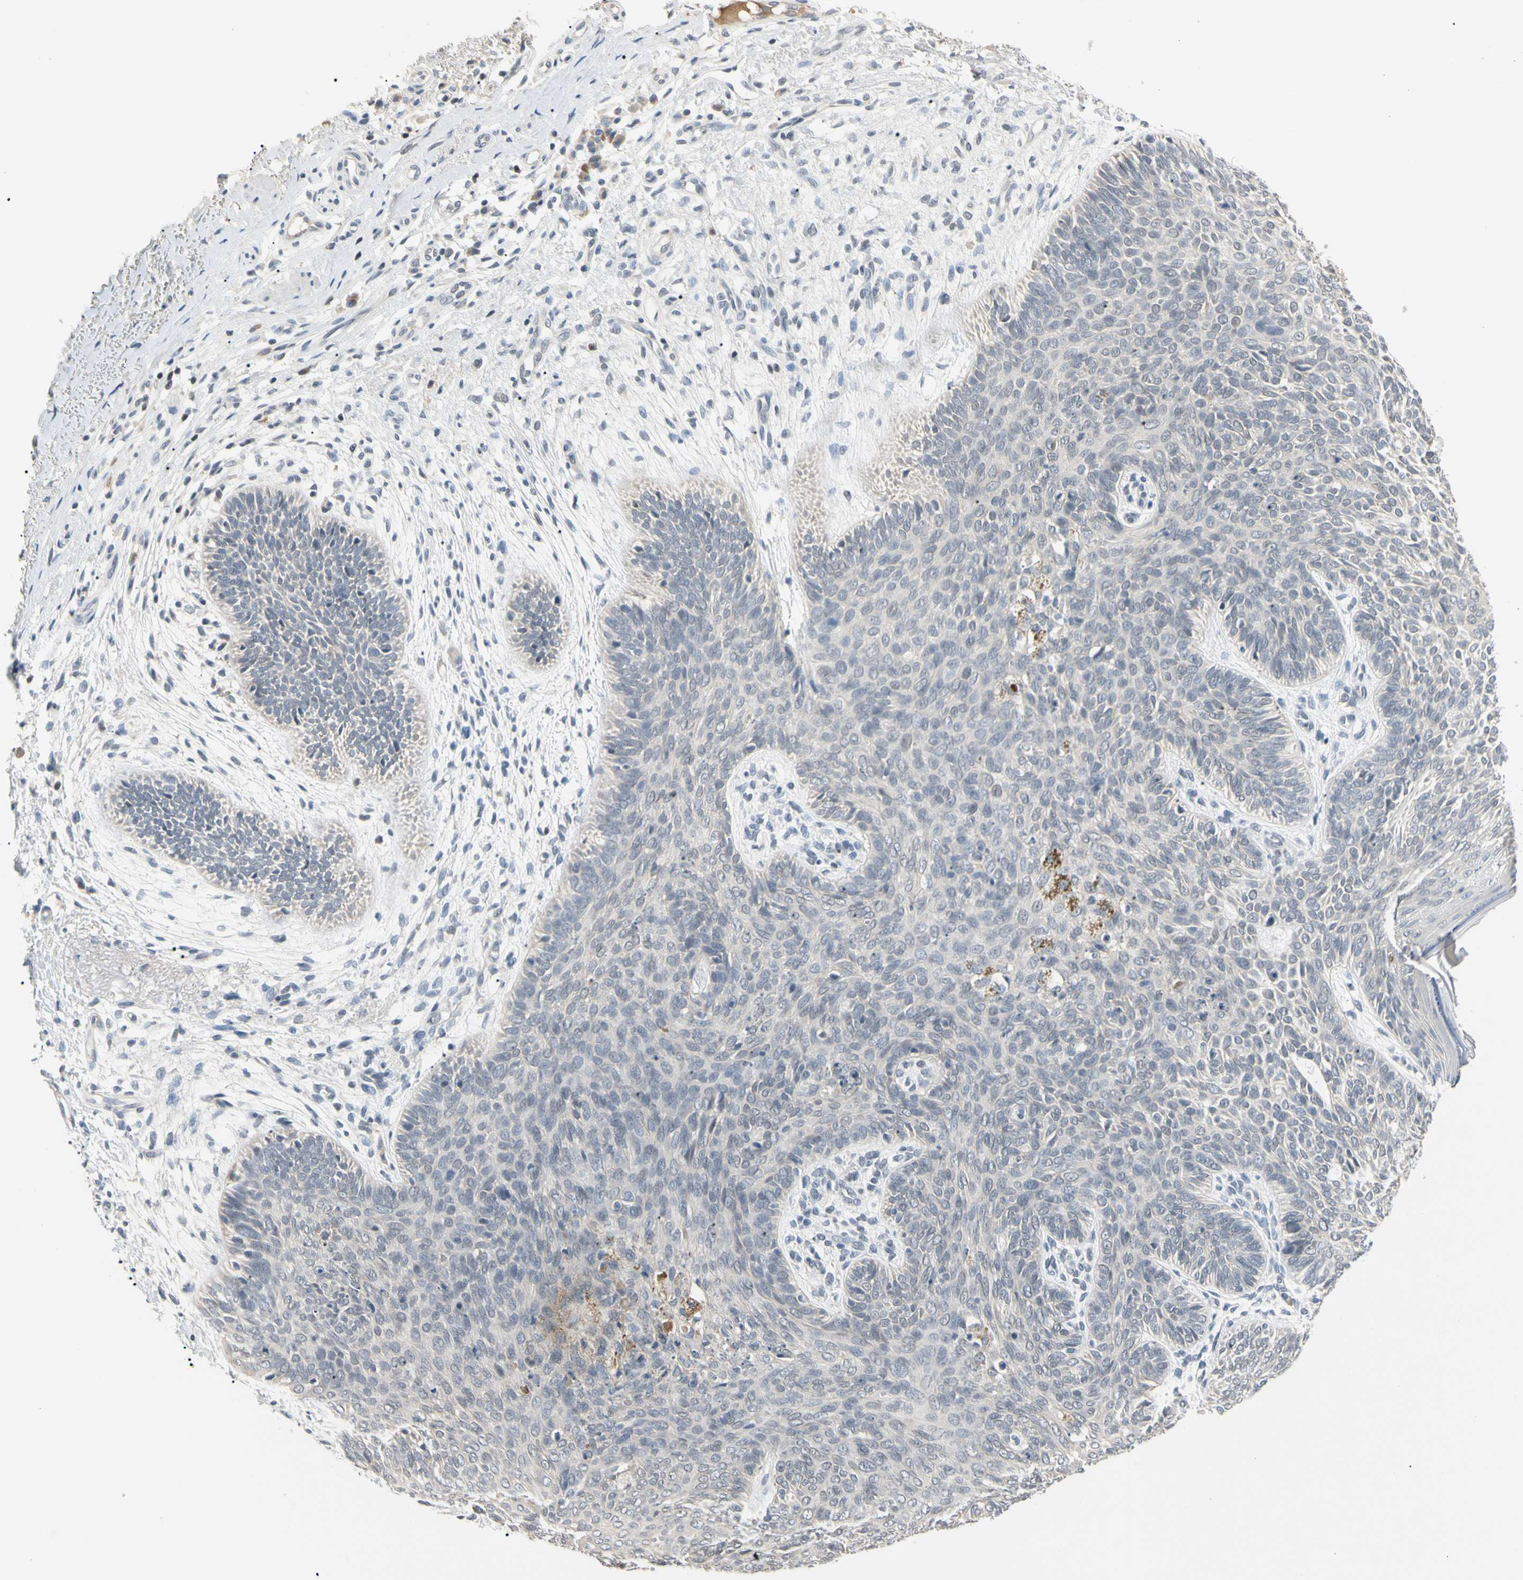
{"staining": {"intensity": "negative", "quantity": "none", "location": "none"}, "tissue": "skin cancer", "cell_type": "Tumor cells", "image_type": "cancer", "snomed": [{"axis": "morphology", "description": "Normal tissue, NOS"}, {"axis": "morphology", "description": "Basal cell carcinoma"}, {"axis": "topography", "description": "Skin"}], "caption": "The micrograph exhibits no staining of tumor cells in basal cell carcinoma (skin).", "gene": "GREM1", "patient": {"sex": "male", "age": 52}}